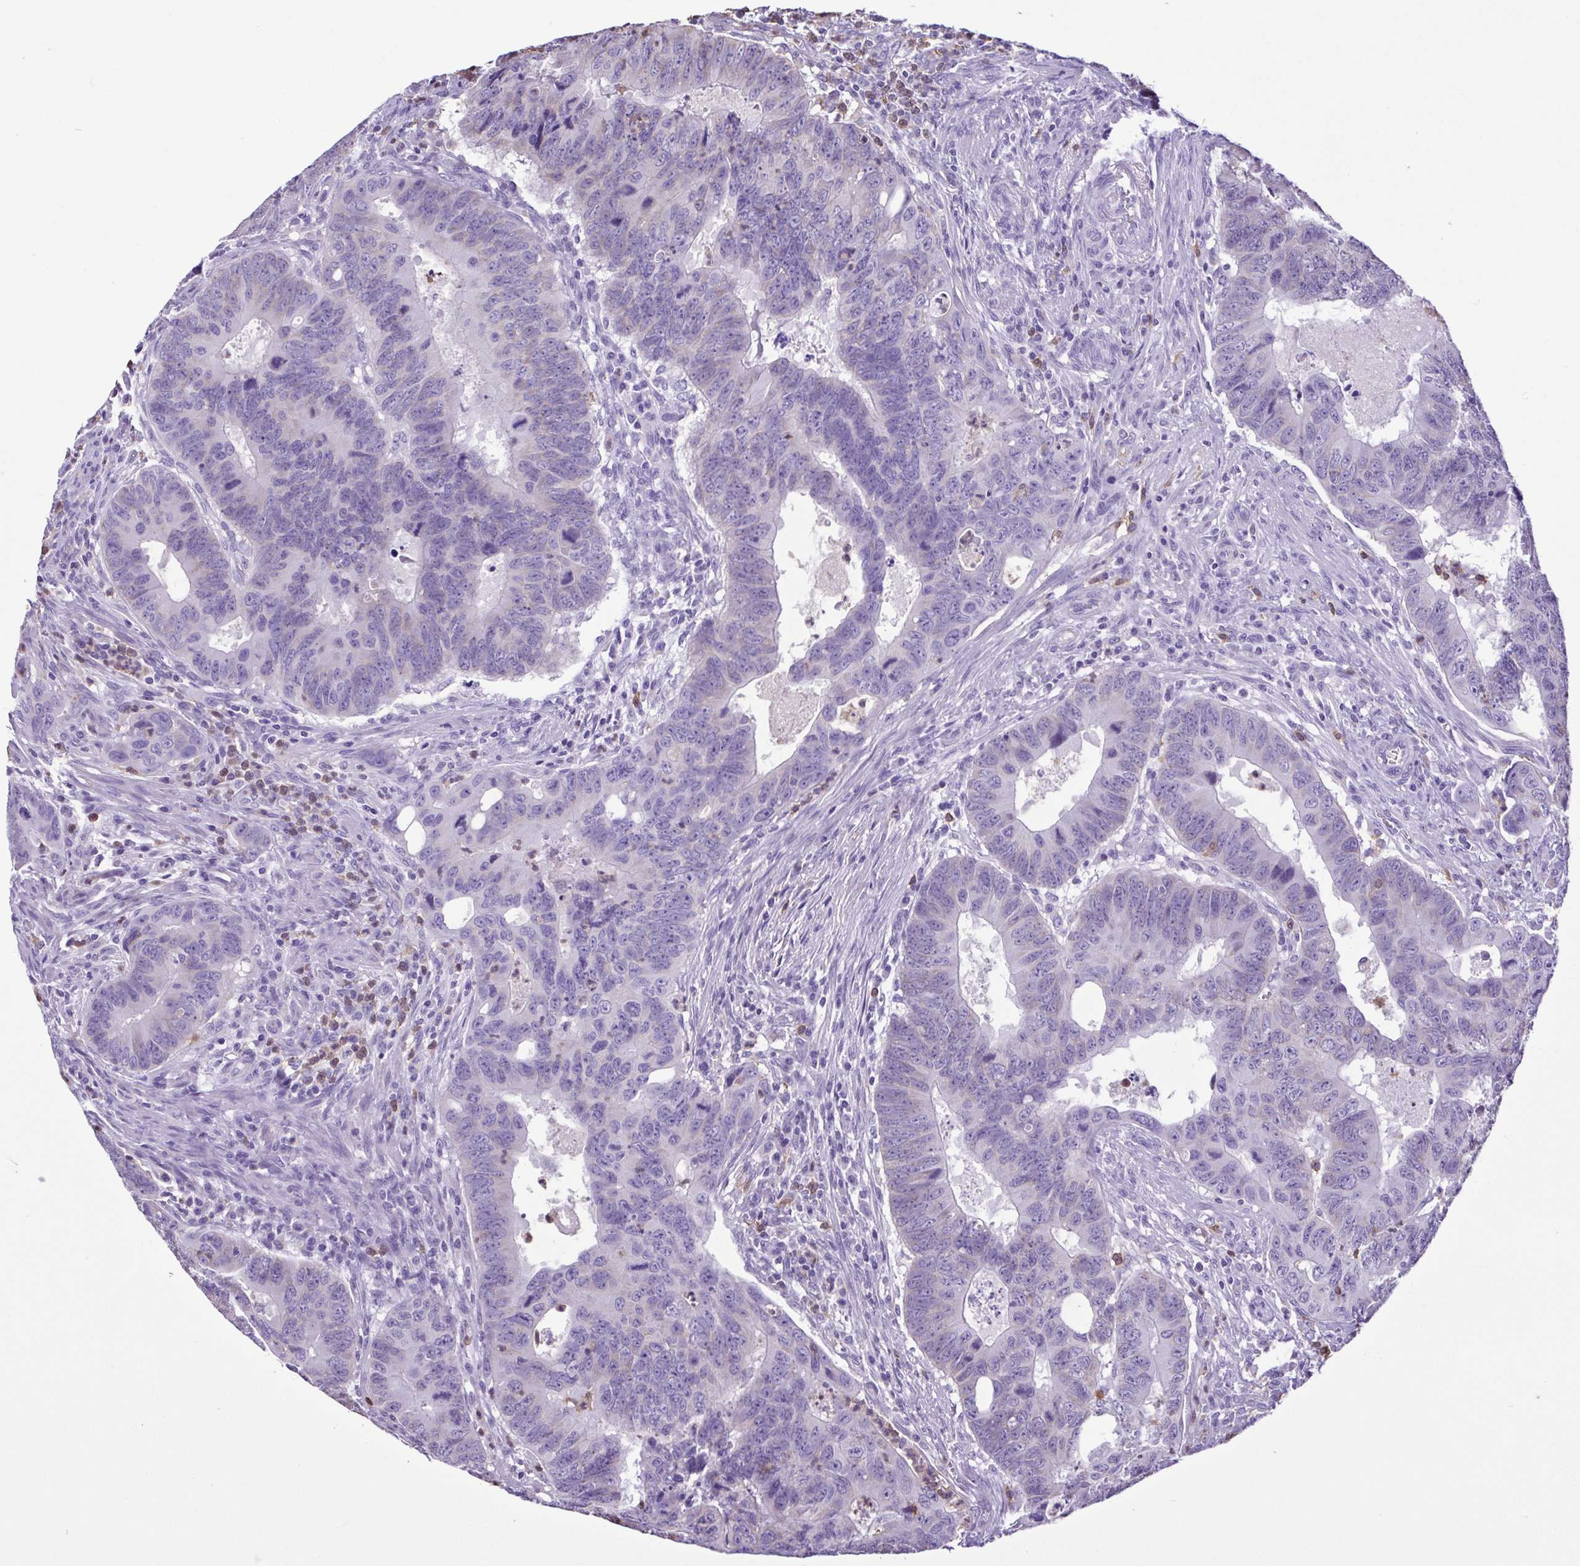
{"staining": {"intensity": "negative", "quantity": "none", "location": "none"}, "tissue": "colorectal cancer", "cell_type": "Tumor cells", "image_type": "cancer", "snomed": [{"axis": "morphology", "description": "Adenocarcinoma, NOS"}, {"axis": "topography", "description": "Colon"}], "caption": "This photomicrograph is of colorectal adenocarcinoma stained with IHC to label a protein in brown with the nuclei are counter-stained blue. There is no positivity in tumor cells. (Stains: DAB immunohistochemistry (IHC) with hematoxylin counter stain, Microscopy: brightfield microscopy at high magnification).", "gene": "CBY2", "patient": {"sex": "male", "age": 62}}